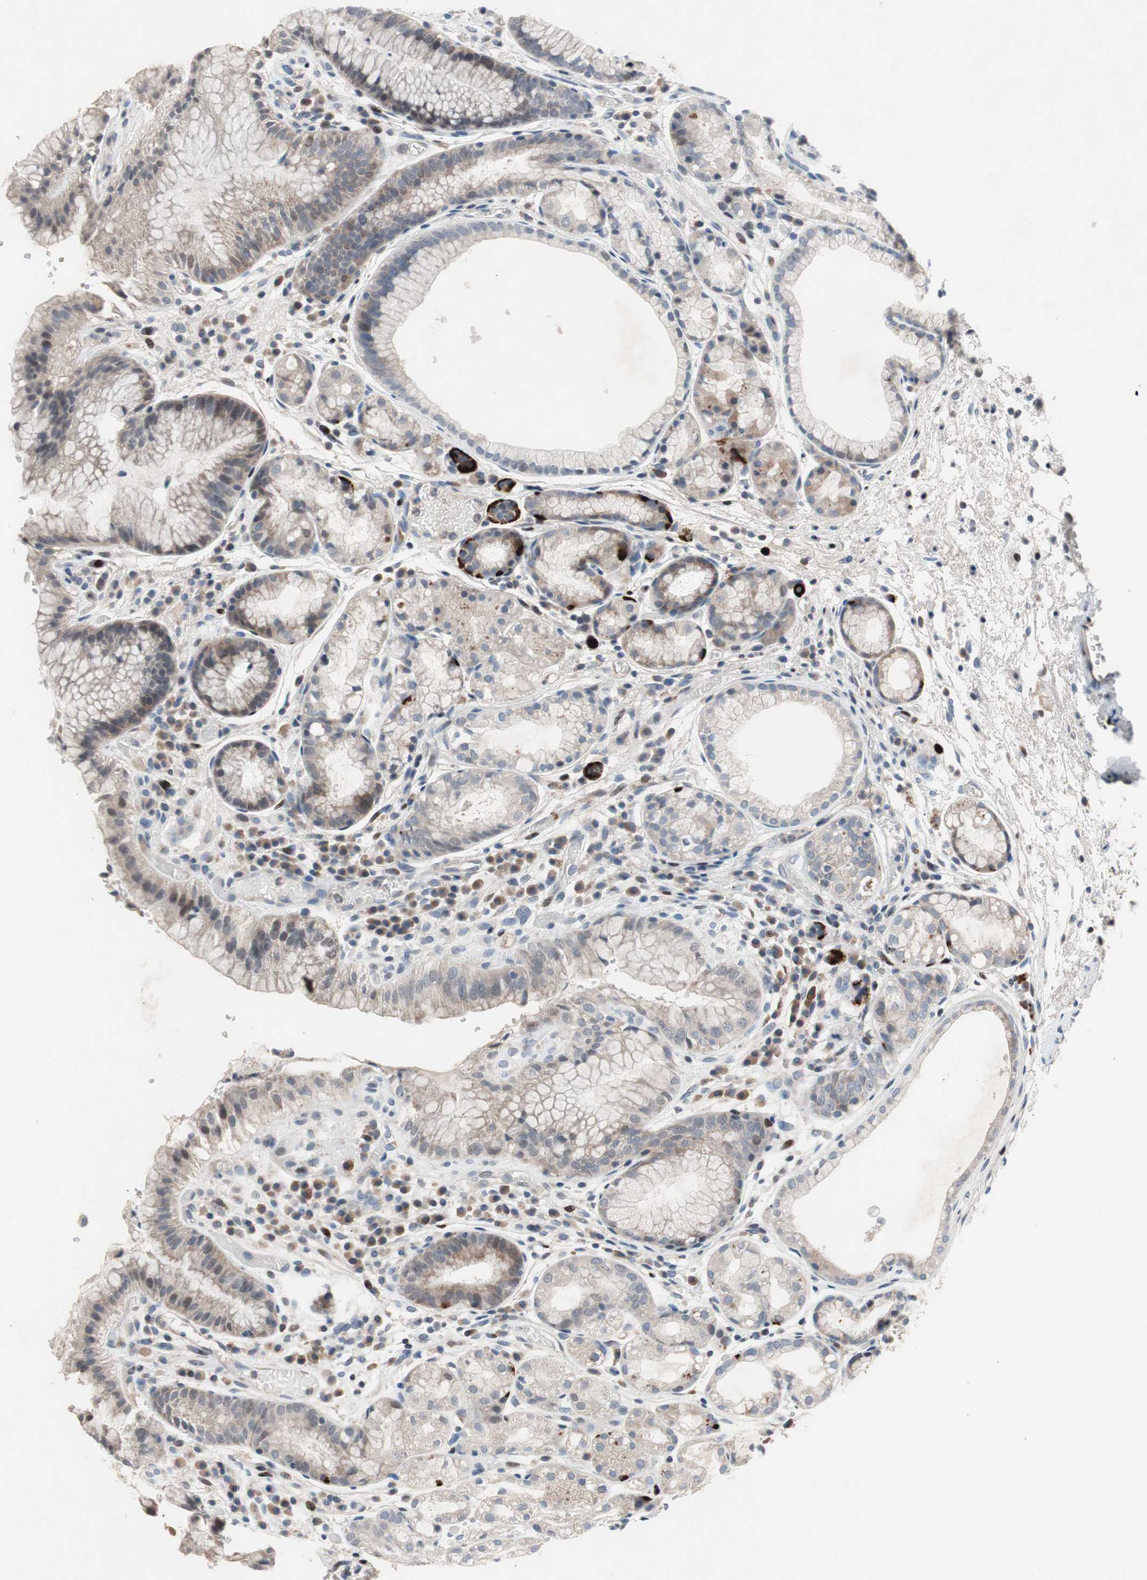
{"staining": {"intensity": "moderate", "quantity": "25%-75%", "location": "cytoplasmic/membranous,nuclear"}, "tissue": "stomach", "cell_type": "Glandular cells", "image_type": "normal", "snomed": [{"axis": "morphology", "description": "Normal tissue, NOS"}, {"axis": "topography", "description": "Stomach, upper"}], "caption": "The photomicrograph displays a brown stain indicating the presence of a protein in the cytoplasmic/membranous,nuclear of glandular cells in stomach. Immunohistochemistry (ihc) stains the protein of interest in brown and the nuclei are stained blue.", "gene": "MUTYH", "patient": {"sex": "male", "age": 72}}